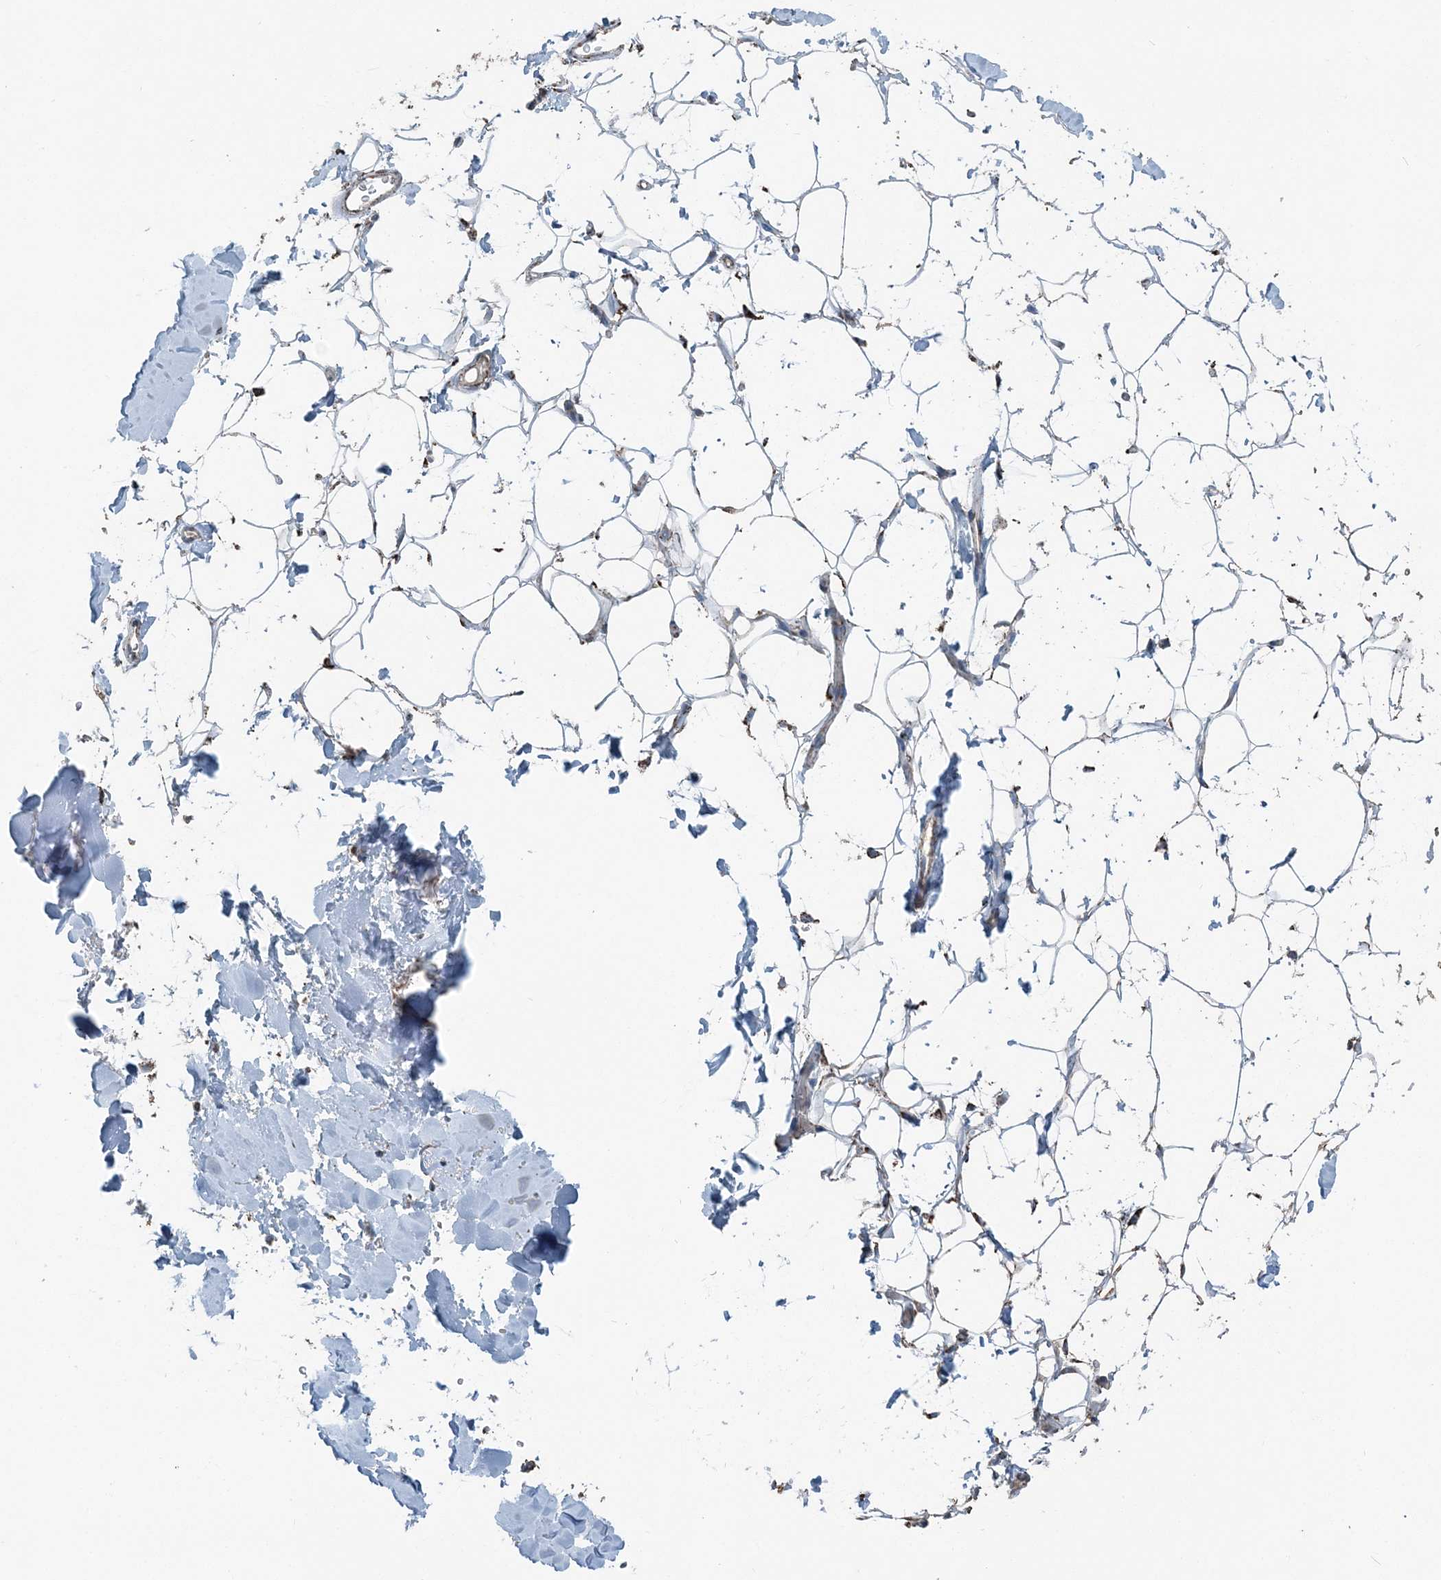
{"staining": {"intensity": "weak", "quantity": ">75%", "location": "cytoplasmic/membranous"}, "tissue": "adipose tissue", "cell_type": "Adipocytes", "image_type": "normal", "snomed": [{"axis": "morphology", "description": "Normal tissue, NOS"}, {"axis": "topography", "description": "Breast"}], "caption": "Immunohistochemistry of benign adipose tissue reveals low levels of weak cytoplasmic/membranous positivity in about >75% of adipocytes.", "gene": "SUCLG1", "patient": {"sex": "female", "age": 26}}